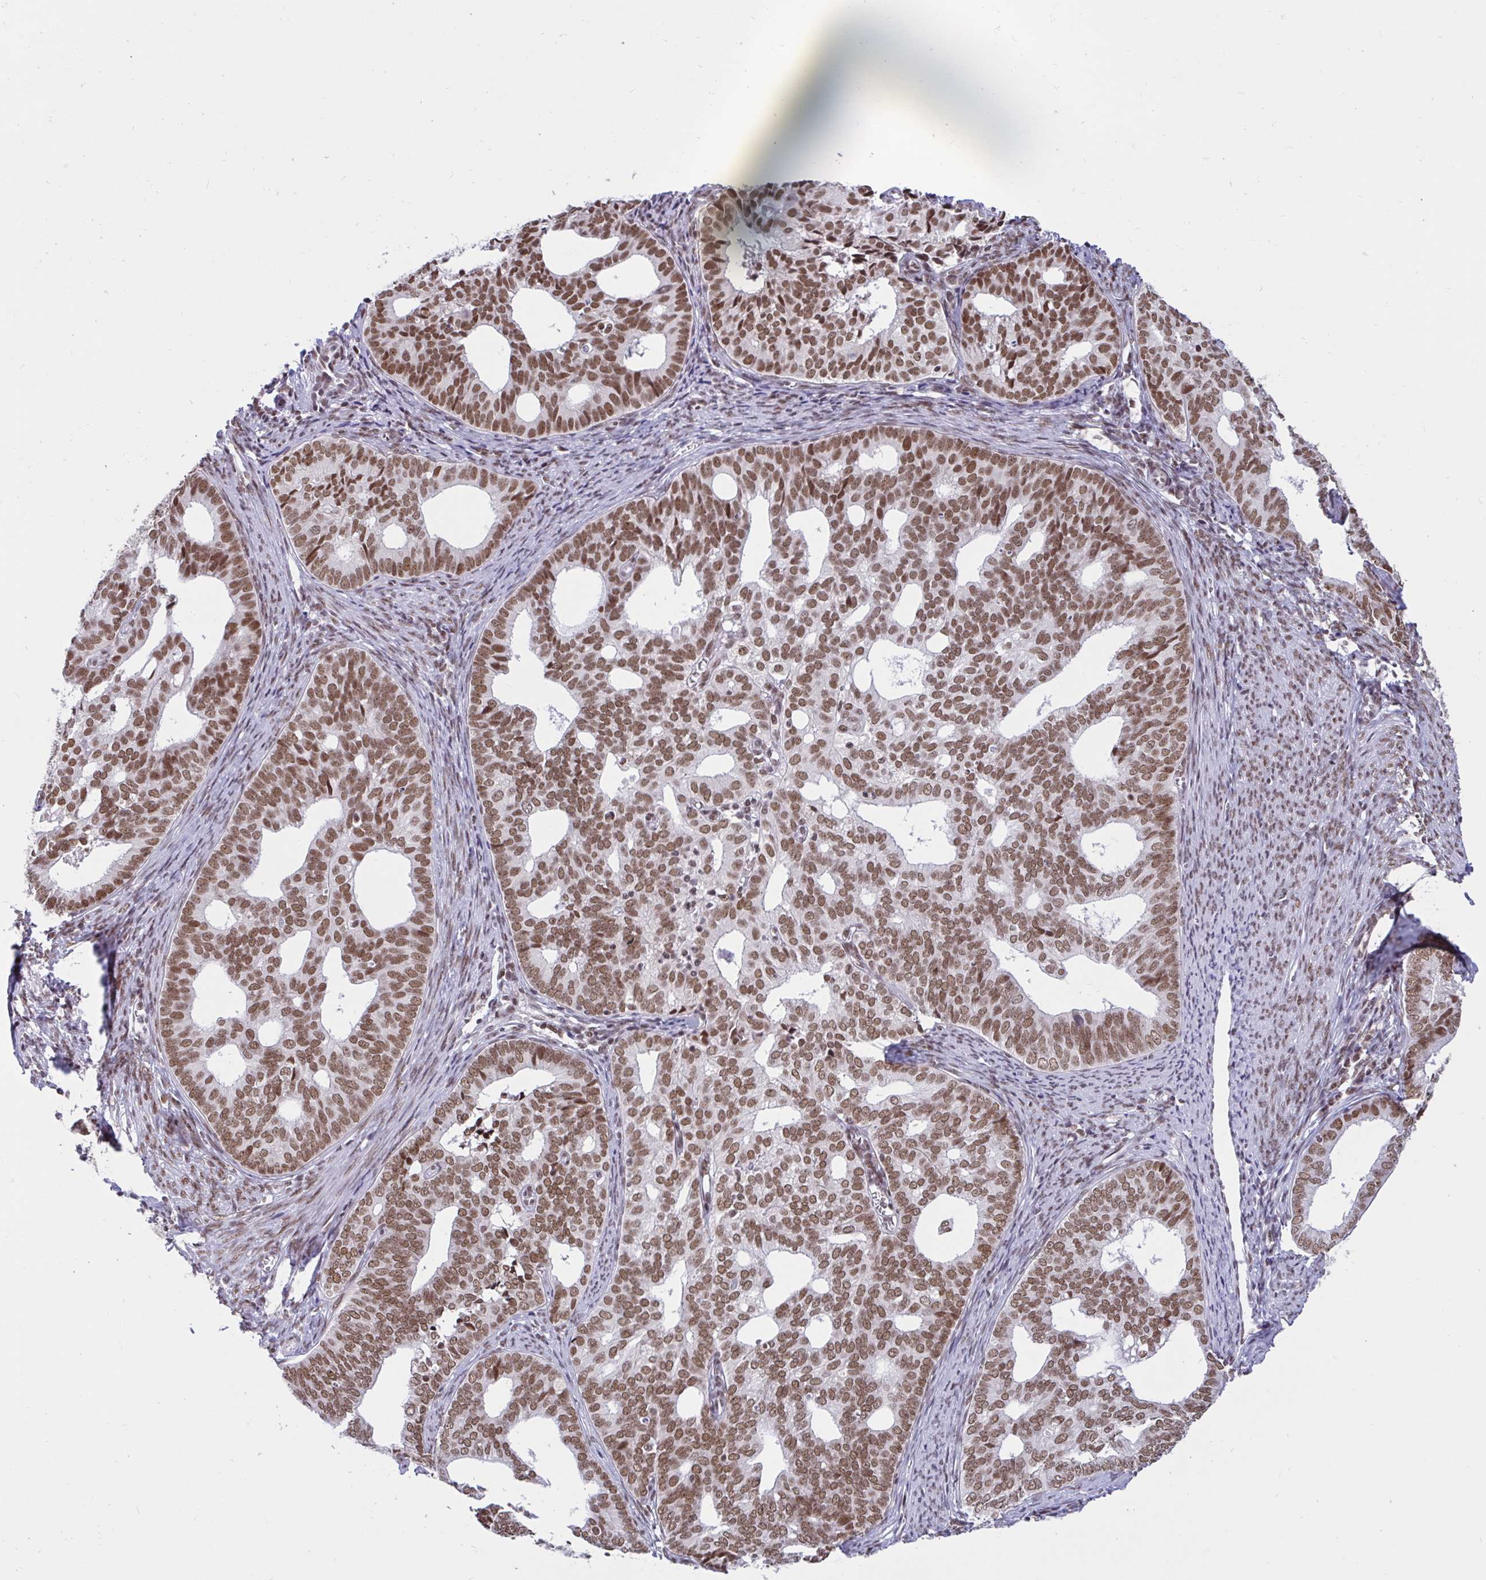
{"staining": {"intensity": "moderate", "quantity": "25%-75%", "location": "nuclear"}, "tissue": "endometrial cancer", "cell_type": "Tumor cells", "image_type": "cancer", "snomed": [{"axis": "morphology", "description": "Adenocarcinoma, NOS"}, {"axis": "topography", "description": "Endometrium"}], "caption": "Protein staining exhibits moderate nuclear staining in approximately 25%-75% of tumor cells in adenocarcinoma (endometrial).", "gene": "PHF10", "patient": {"sex": "female", "age": 75}}